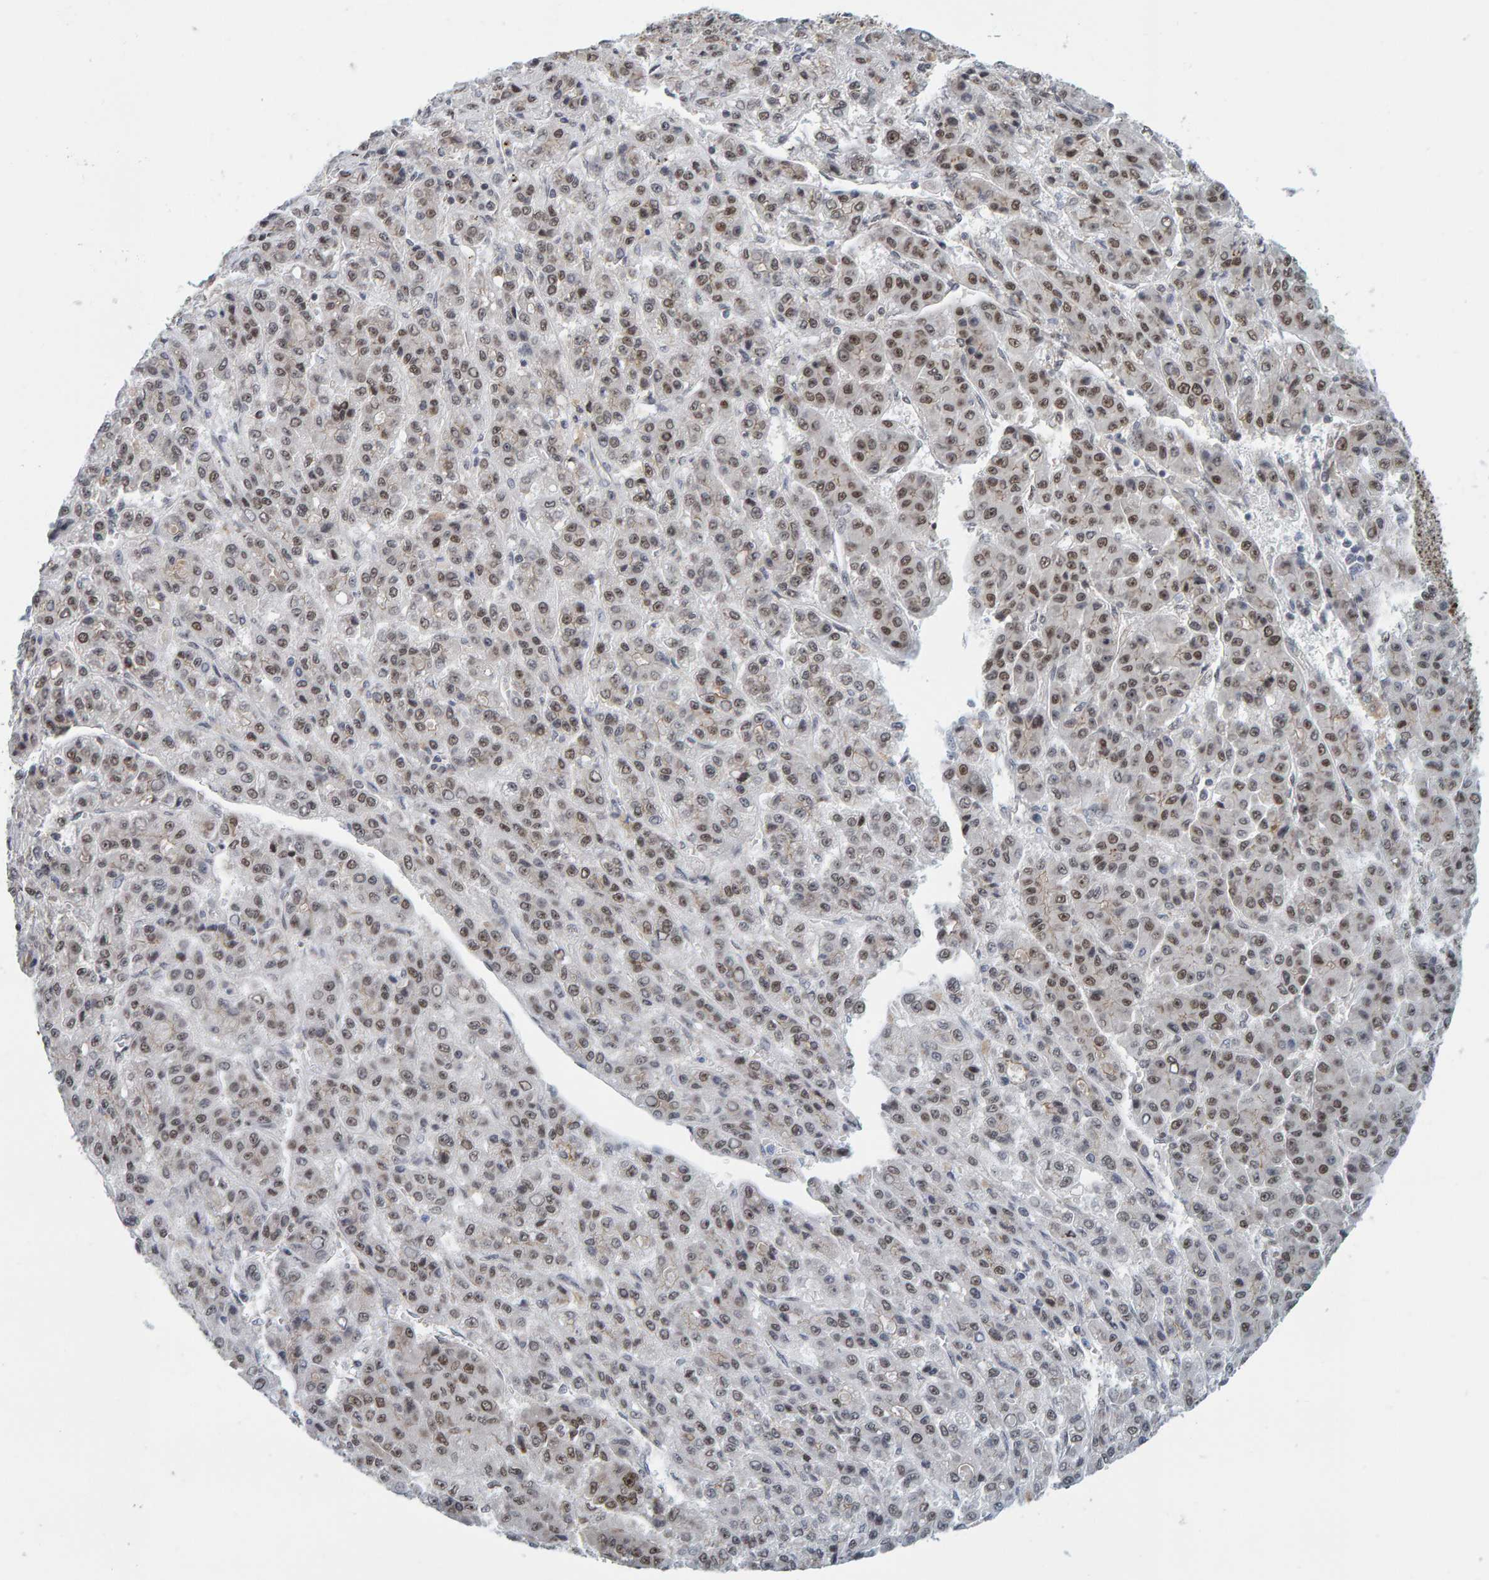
{"staining": {"intensity": "moderate", "quantity": ">75%", "location": "nuclear"}, "tissue": "liver cancer", "cell_type": "Tumor cells", "image_type": "cancer", "snomed": [{"axis": "morphology", "description": "Carcinoma, Hepatocellular, NOS"}, {"axis": "topography", "description": "Liver"}], "caption": "DAB immunohistochemical staining of human liver cancer exhibits moderate nuclear protein positivity in about >75% of tumor cells.", "gene": "POLR1E", "patient": {"sex": "male", "age": 70}}